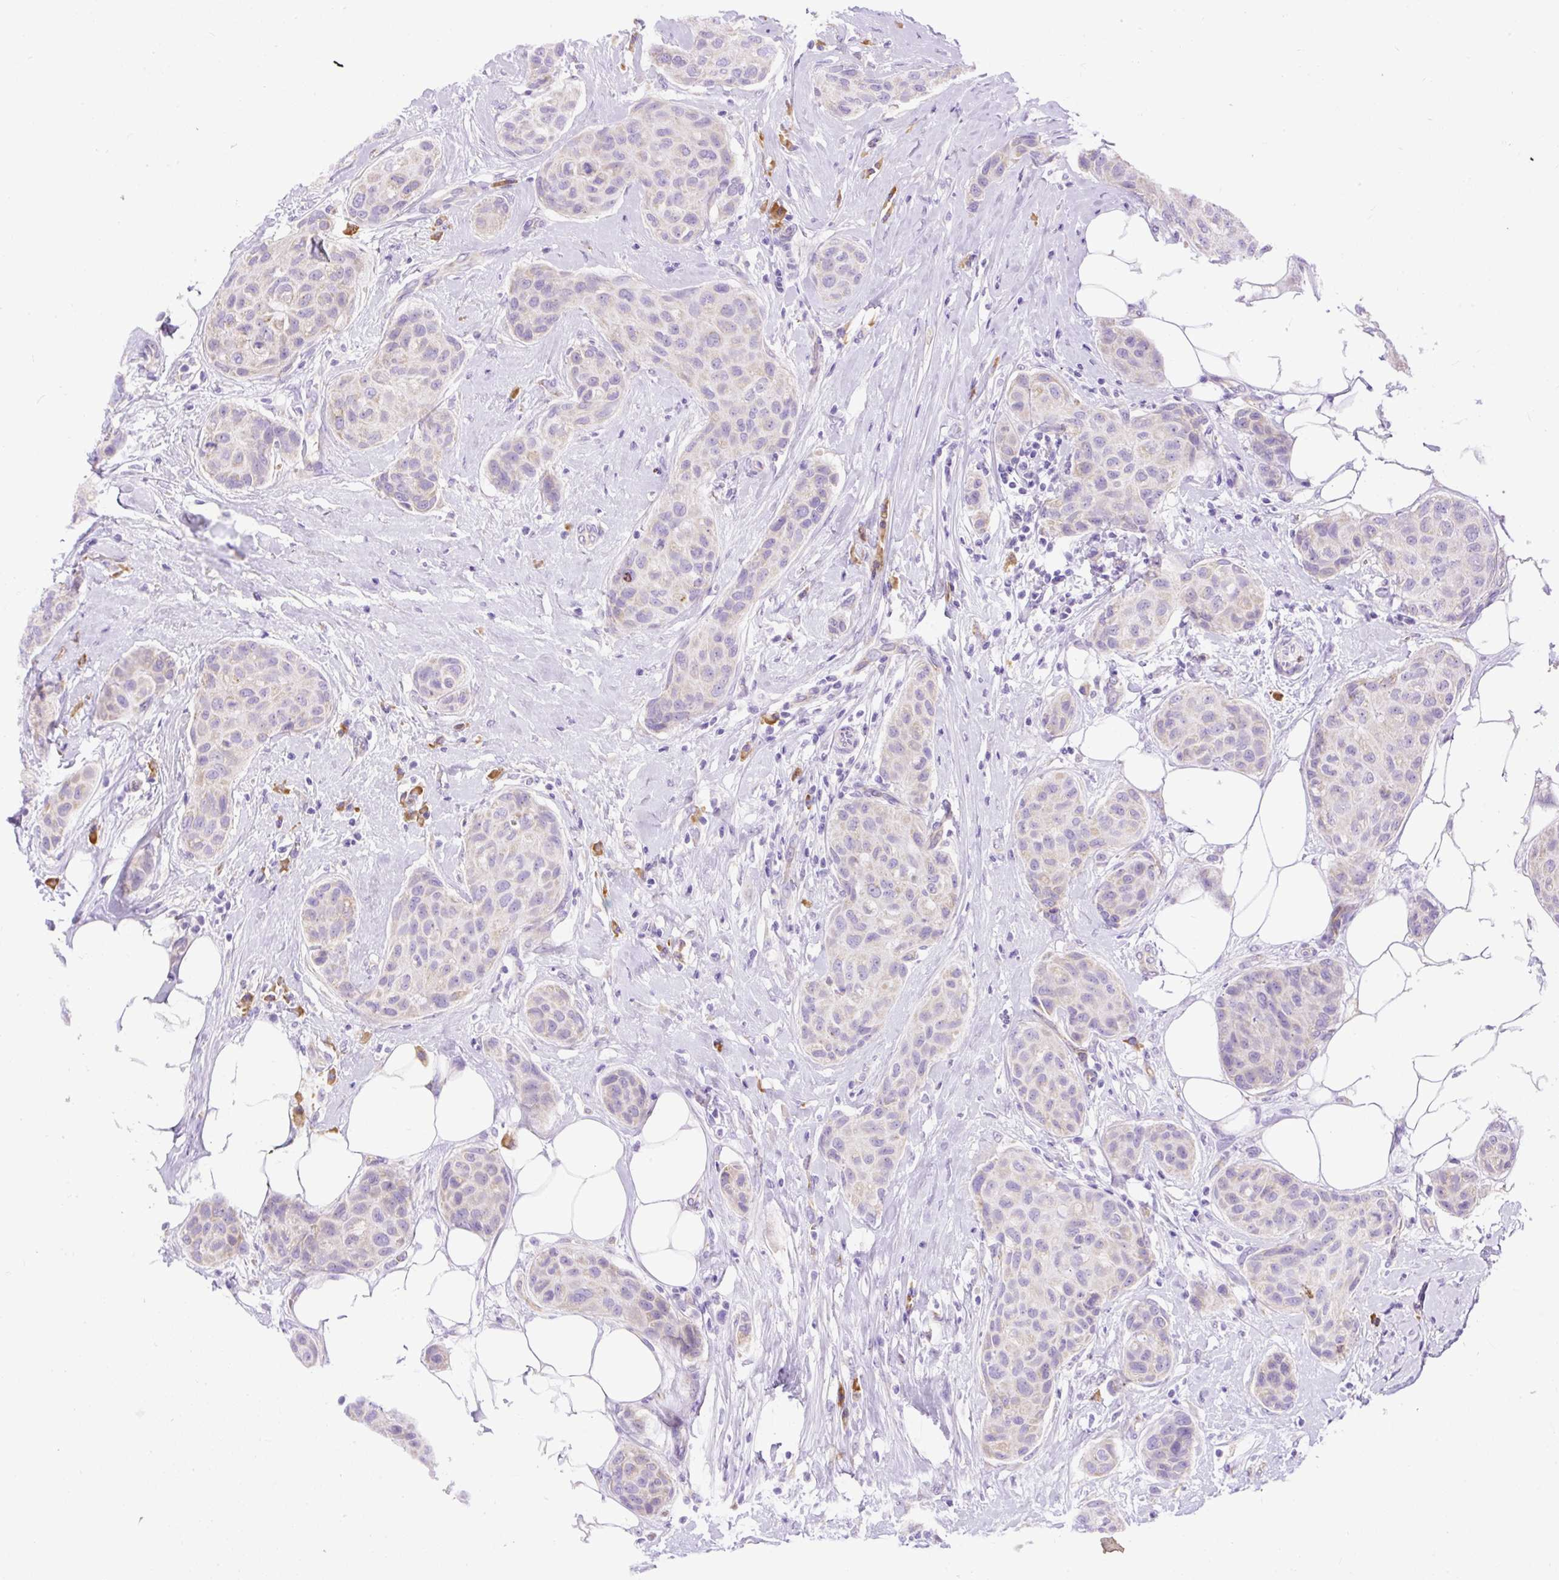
{"staining": {"intensity": "weak", "quantity": "25%-75%", "location": "cytoplasmic/membranous"}, "tissue": "breast cancer", "cell_type": "Tumor cells", "image_type": "cancer", "snomed": [{"axis": "morphology", "description": "Duct carcinoma"}, {"axis": "topography", "description": "Breast"}, {"axis": "topography", "description": "Lymph node"}], "caption": "Protein staining shows weak cytoplasmic/membranous expression in approximately 25%-75% of tumor cells in breast cancer.", "gene": "SYBU", "patient": {"sex": "female", "age": 80}}